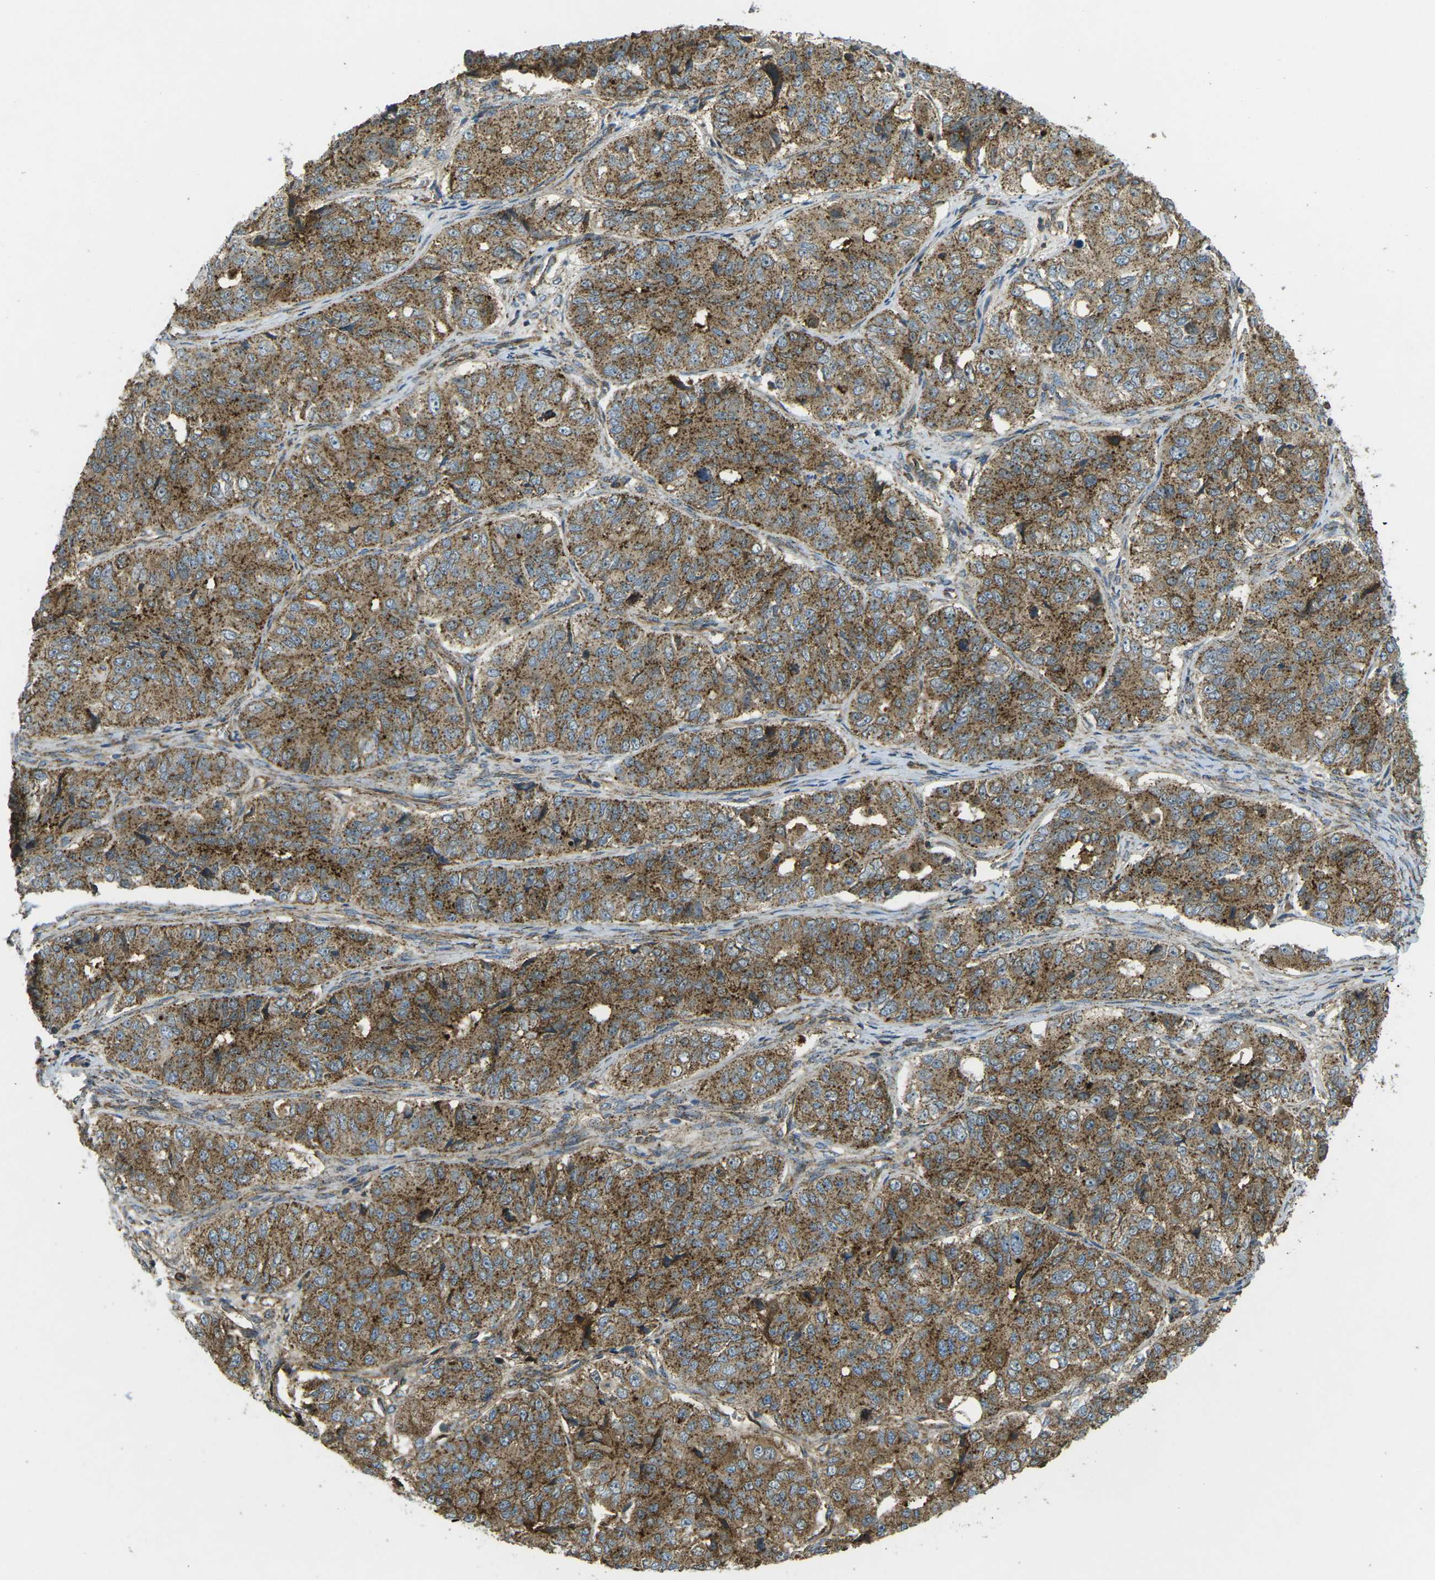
{"staining": {"intensity": "moderate", "quantity": ">75%", "location": "cytoplasmic/membranous"}, "tissue": "ovarian cancer", "cell_type": "Tumor cells", "image_type": "cancer", "snomed": [{"axis": "morphology", "description": "Carcinoma, endometroid"}, {"axis": "topography", "description": "Ovary"}], "caption": "Human endometroid carcinoma (ovarian) stained with a brown dye reveals moderate cytoplasmic/membranous positive expression in approximately >75% of tumor cells.", "gene": "CHMP3", "patient": {"sex": "female", "age": 51}}